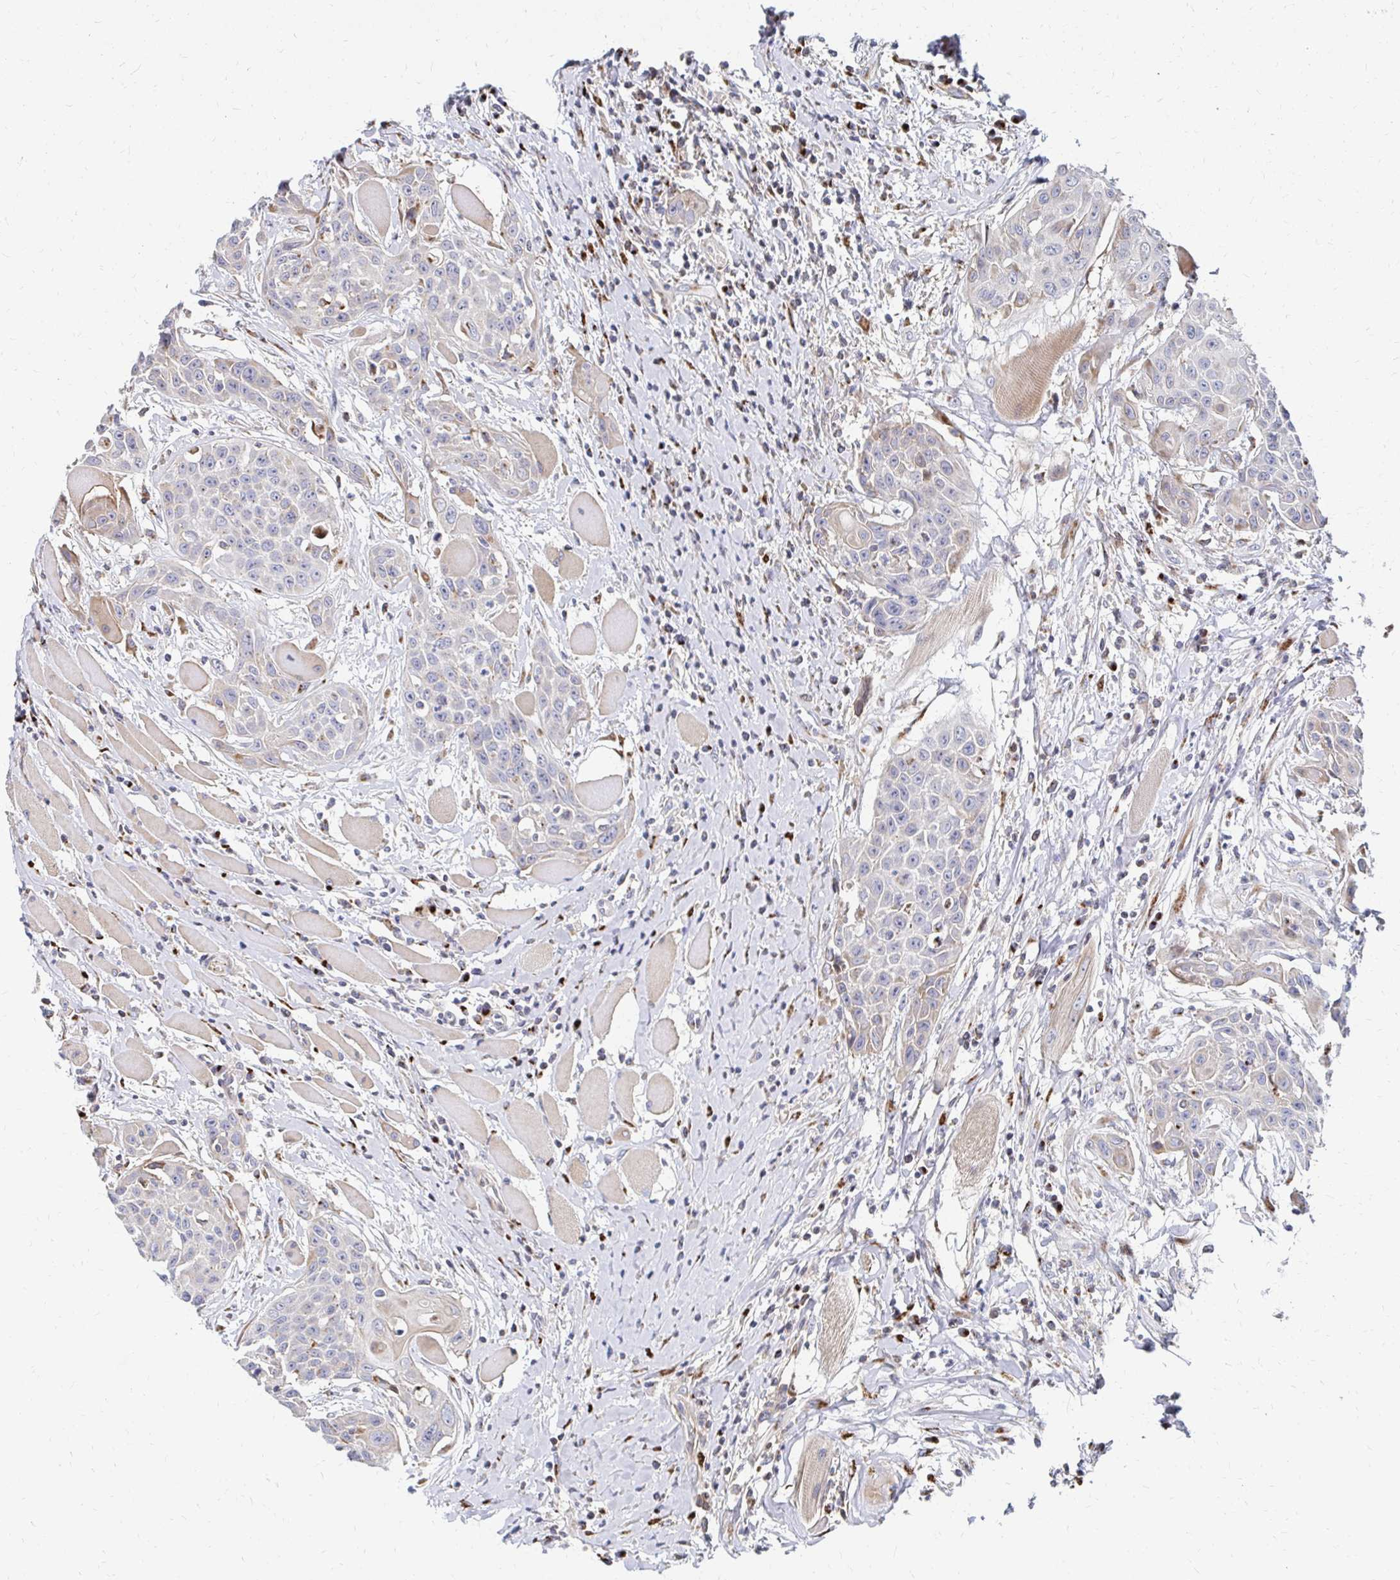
{"staining": {"intensity": "weak", "quantity": "<25%", "location": "cytoplasmic/membranous"}, "tissue": "head and neck cancer", "cell_type": "Tumor cells", "image_type": "cancer", "snomed": [{"axis": "morphology", "description": "Squamous cell carcinoma, NOS"}, {"axis": "topography", "description": "Head-Neck"}], "caption": "This histopathology image is of head and neck squamous cell carcinoma stained with IHC to label a protein in brown with the nuclei are counter-stained blue. There is no expression in tumor cells. (Stains: DAB immunohistochemistry (IHC) with hematoxylin counter stain, Microscopy: brightfield microscopy at high magnification).", "gene": "MAN1A1", "patient": {"sex": "female", "age": 73}}